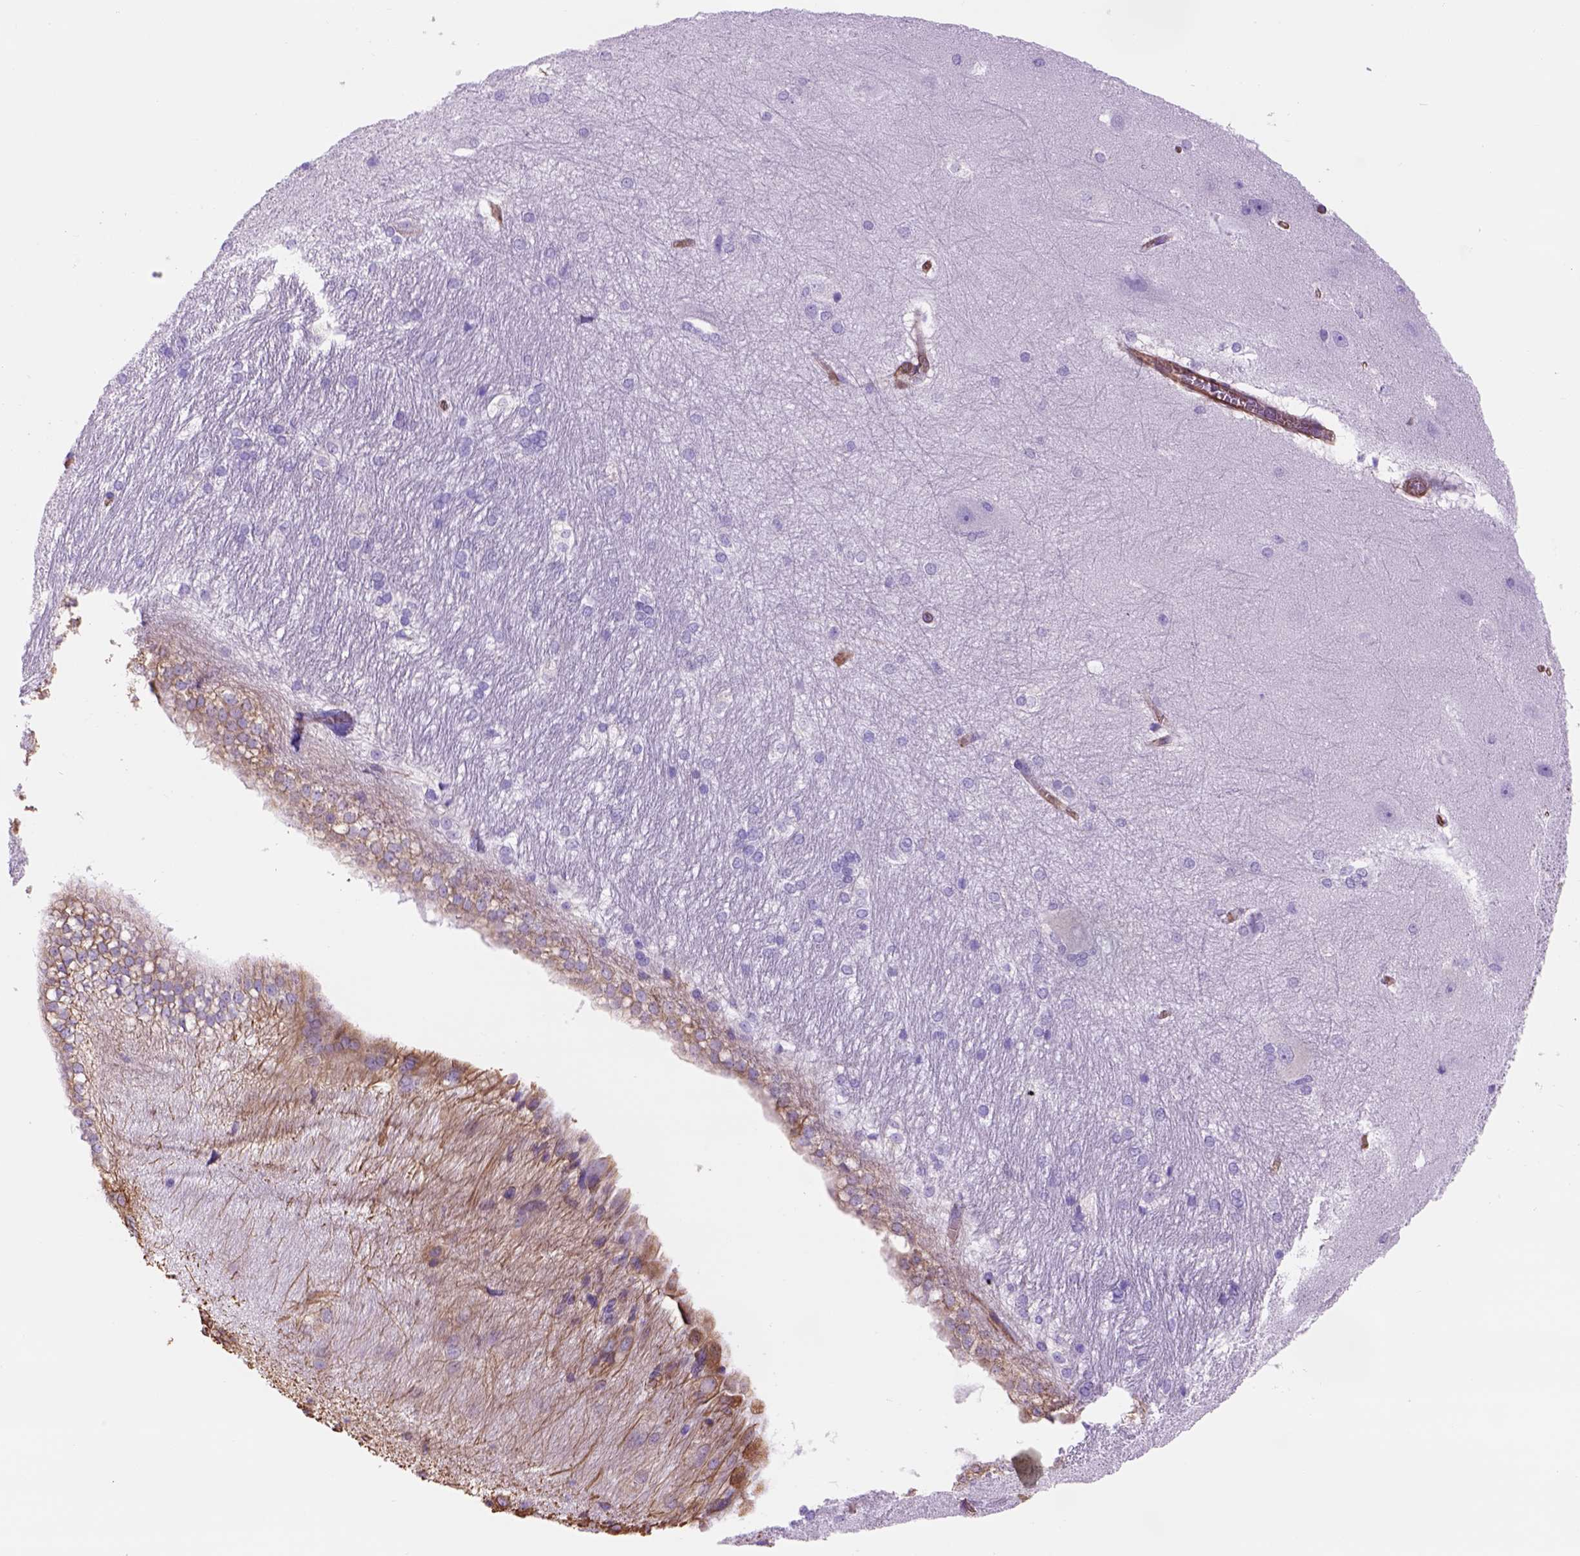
{"staining": {"intensity": "negative", "quantity": "none", "location": "none"}, "tissue": "hippocampus", "cell_type": "Glial cells", "image_type": "normal", "snomed": [{"axis": "morphology", "description": "Normal tissue, NOS"}, {"axis": "topography", "description": "Cerebral cortex"}, {"axis": "topography", "description": "Hippocampus"}], "caption": "DAB immunohistochemical staining of normal human hippocampus reveals no significant staining in glial cells.", "gene": "ZZZ3", "patient": {"sex": "female", "age": 19}}